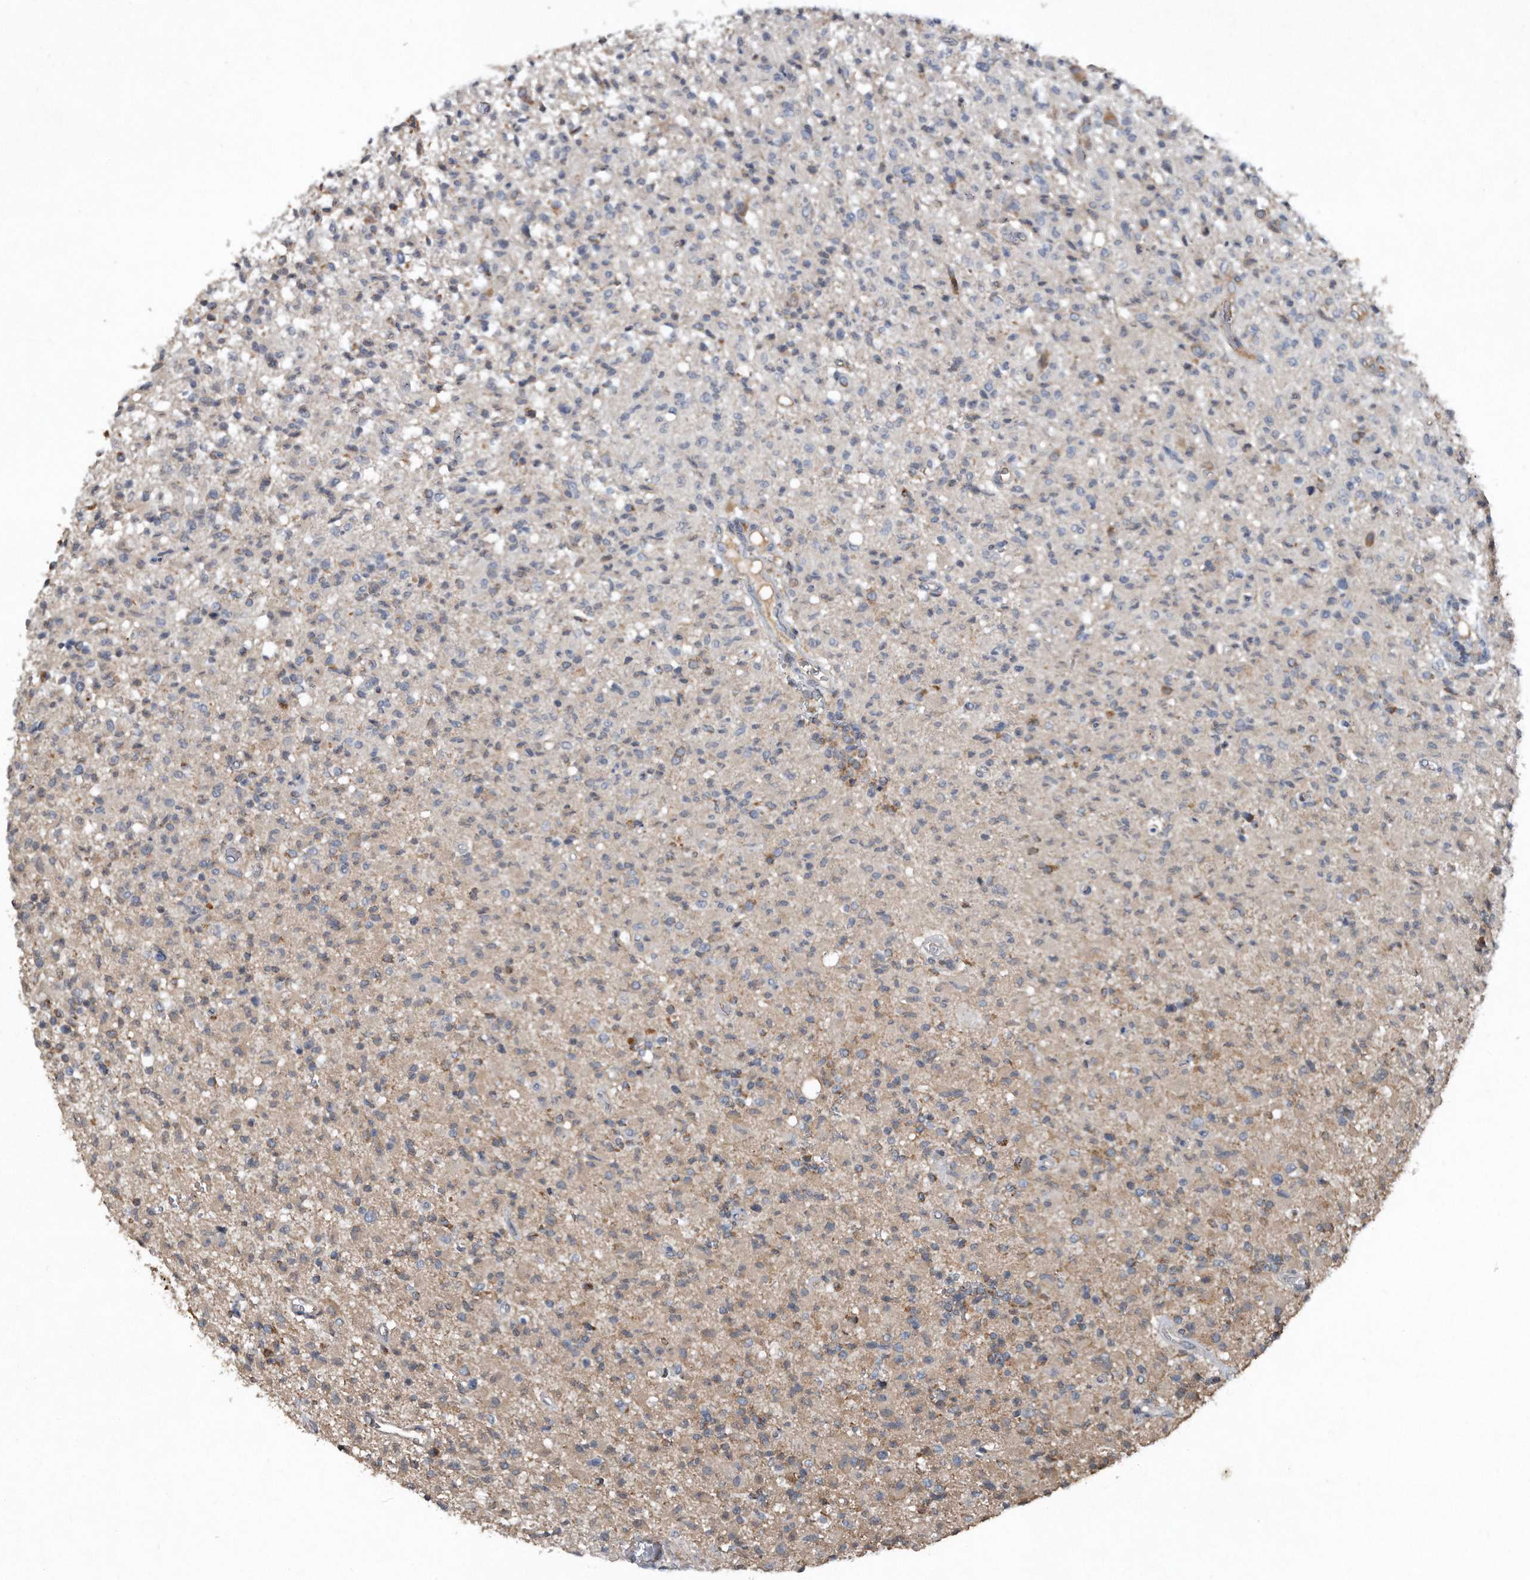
{"staining": {"intensity": "negative", "quantity": "none", "location": "none"}, "tissue": "glioma", "cell_type": "Tumor cells", "image_type": "cancer", "snomed": [{"axis": "morphology", "description": "Glioma, malignant, High grade"}, {"axis": "topography", "description": "Brain"}], "caption": "Immunohistochemistry micrograph of high-grade glioma (malignant) stained for a protein (brown), which displays no staining in tumor cells. The staining was performed using DAB (3,3'-diaminobenzidine) to visualize the protein expression in brown, while the nuclei were stained in blue with hematoxylin (Magnification: 20x).", "gene": "SDHA", "patient": {"sex": "female", "age": 57}}